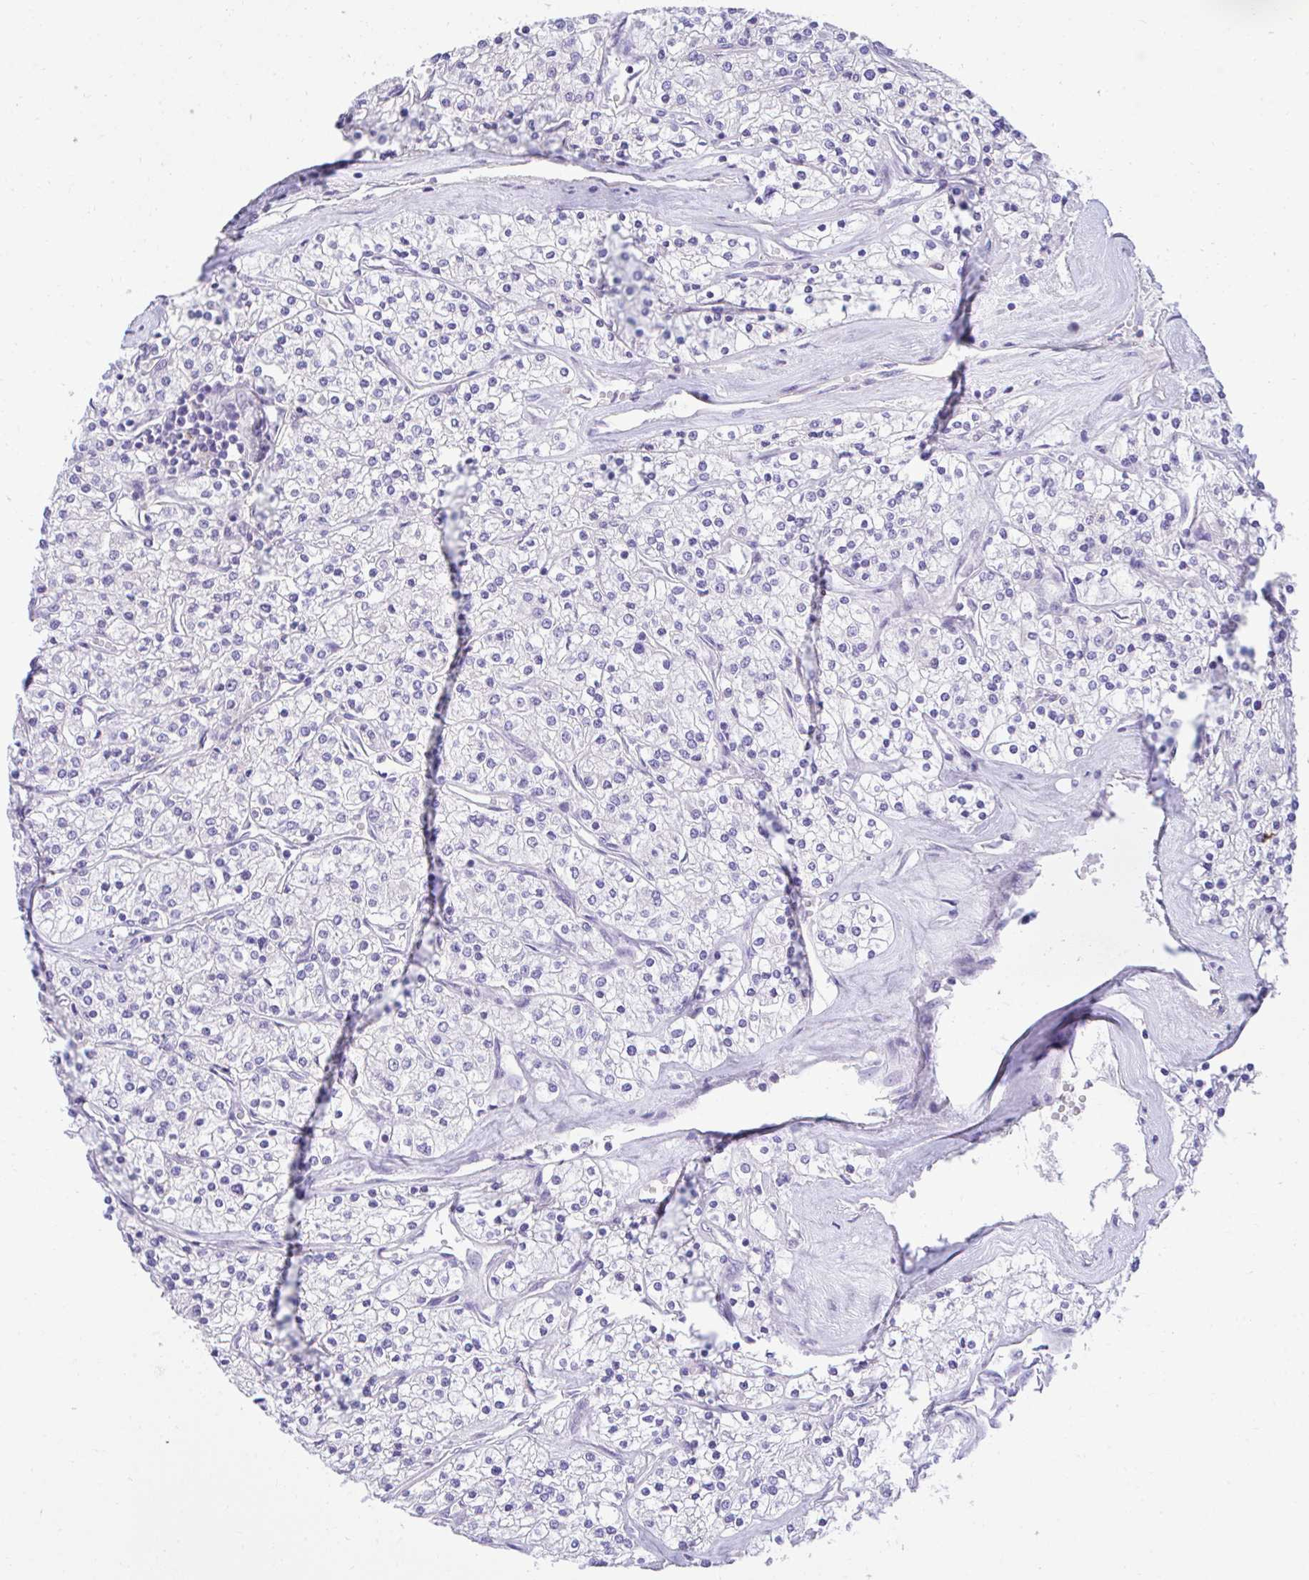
{"staining": {"intensity": "negative", "quantity": "none", "location": "none"}, "tissue": "renal cancer", "cell_type": "Tumor cells", "image_type": "cancer", "snomed": [{"axis": "morphology", "description": "Adenocarcinoma, NOS"}, {"axis": "topography", "description": "Kidney"}], "caption": "An IHC image of adenocarcinoma (renal) is shown. There is no staining in tumor cells of adenocarcinoma (renal).", "gene": "TMCO5A", "patient": {"sex": "male", "age": 80}}